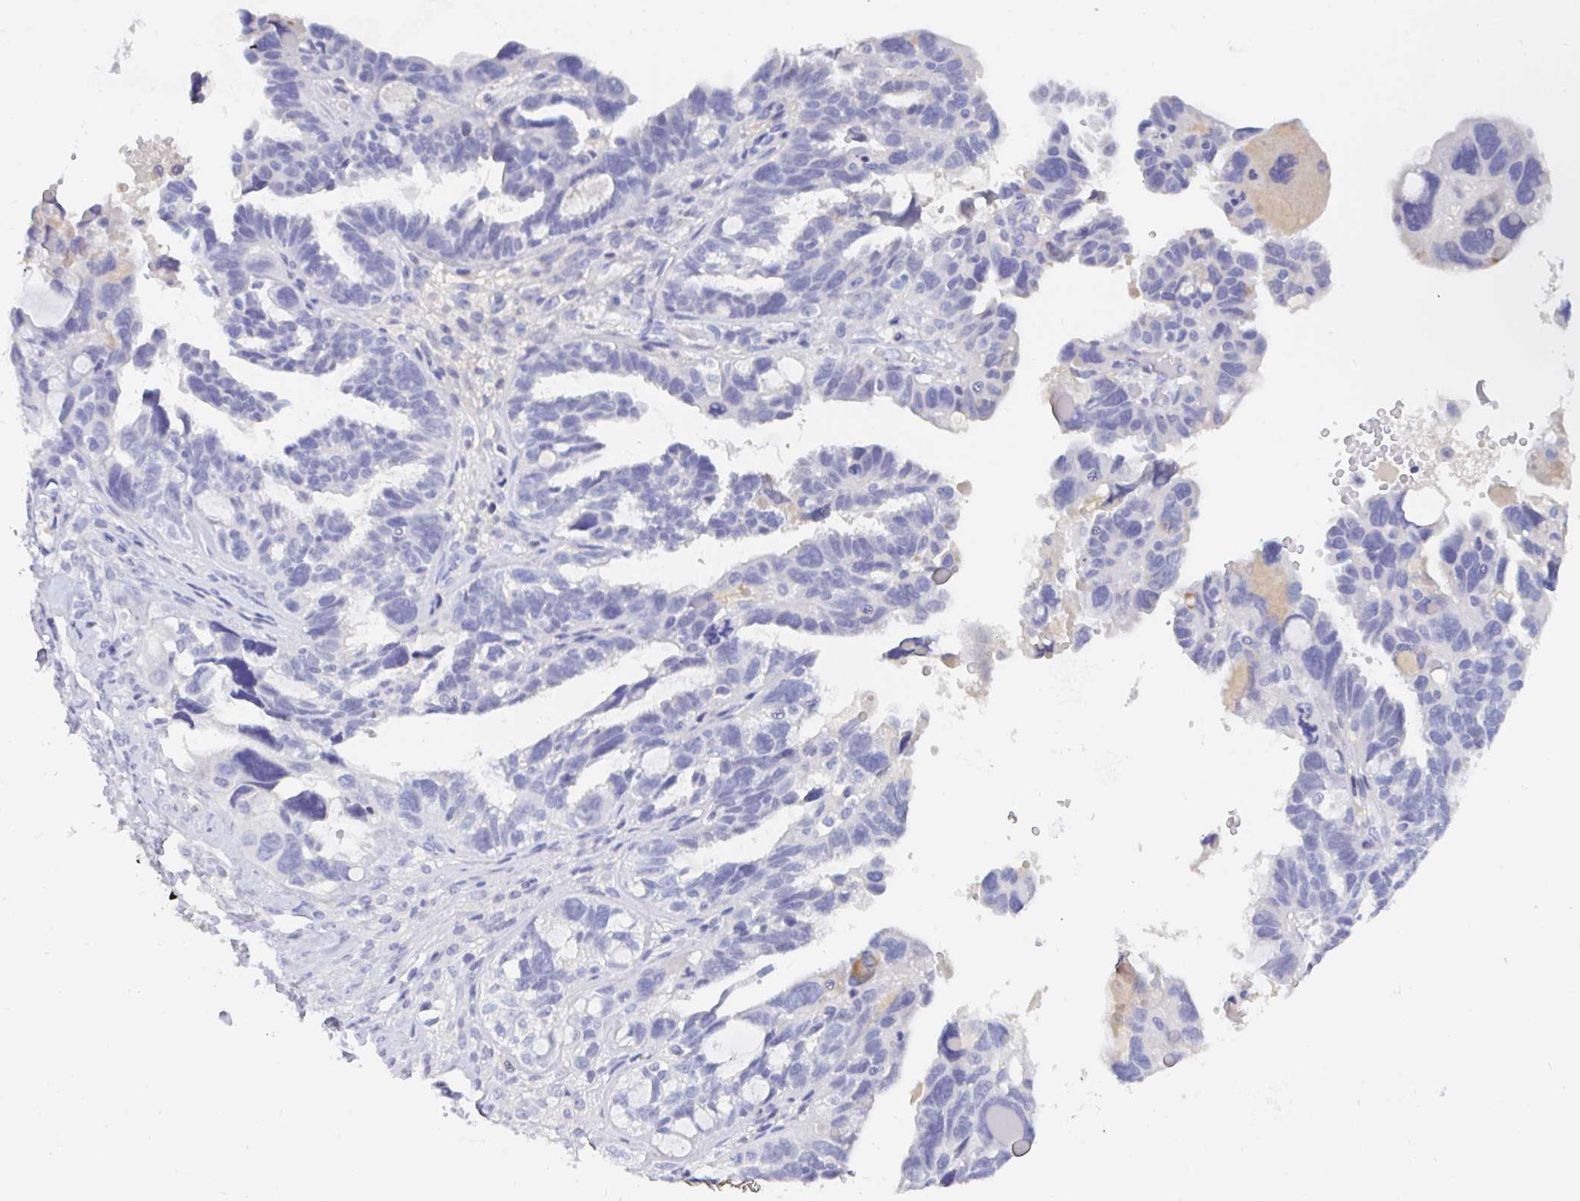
{"staining": {"intensity": "negative", "quantity": "none", "location": "none"}, "tissue": "ovarian cancer", "cell_type": "Tumor cells", "image_type": "cancer", "snomed": [{"axis": "morphology", "description": "Cystadenocarcinoma, serous, NOS"}, {"axis": "topography", "description": "Ovary"}], "caption": "Immunohistochemistry of ovarian cancer reveals no staining in tumor cells.", "gene": "ZNHIT2", "patient": {"sex": "female", "age": 60}}